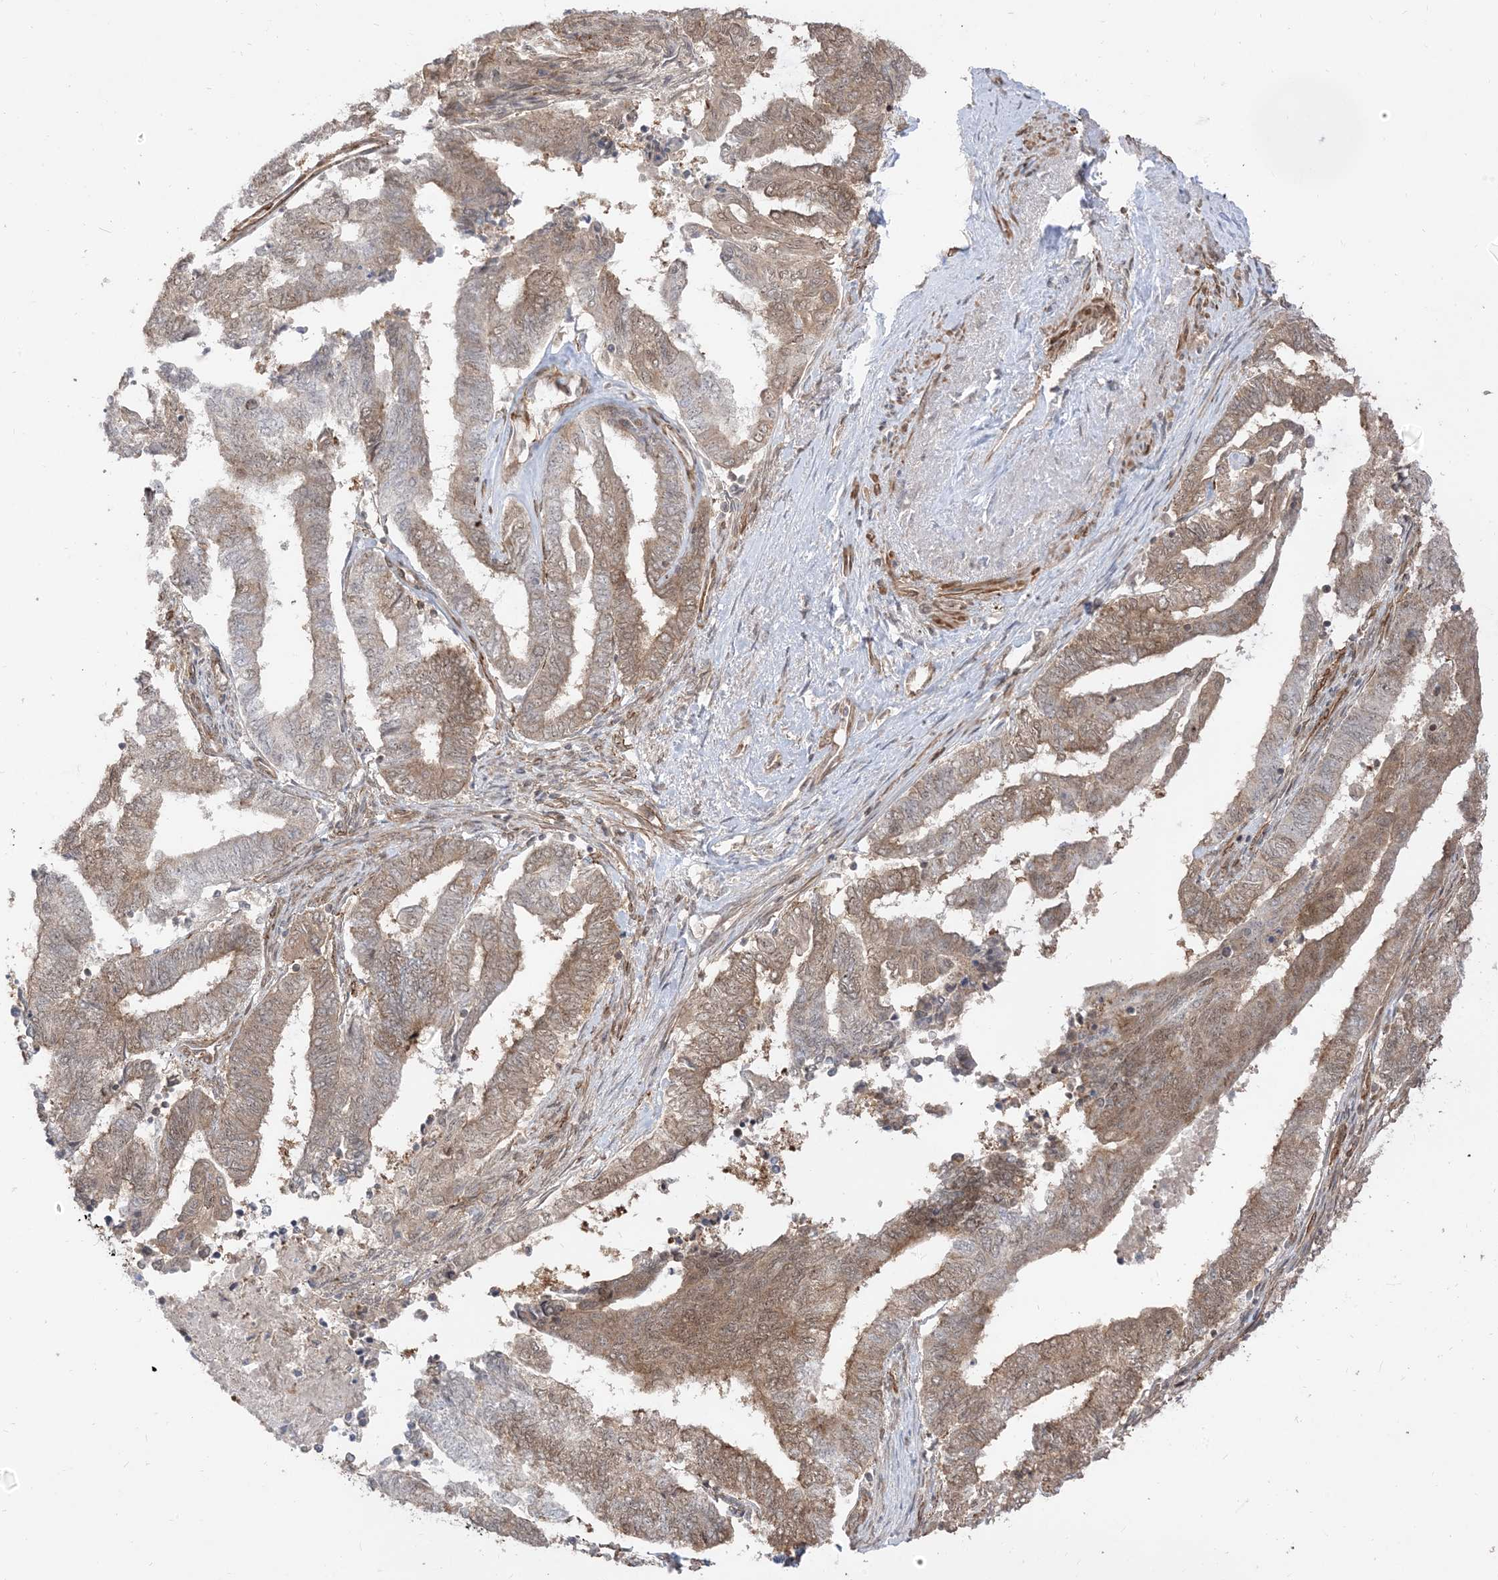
{"staining": {"intensity": "moderate", "quantity": "25%-75%", "location": "cytoplasmic/membranous,nuclear"}, "tissue": "endometrial cancer", "cell_type": "Tumor cells", "image_type": "cancer", "snomed": [{"axis": "morphology", "description": "Adenocarcinoma, NOS"}, {"axis": "topography", "description": "Uterus"}, {"axis": "topography", "description": "Endometrium"}], "caption": "A photomicrograph showing moderate cytoplasmic/membranous and nuclear staining in approximately 25%-75% of tumor cells in endometrial cancer, as visualized by brown immunohistochemical staining.", "gene": "TBCC", "patient": {"sex": "female", "age": 70}}